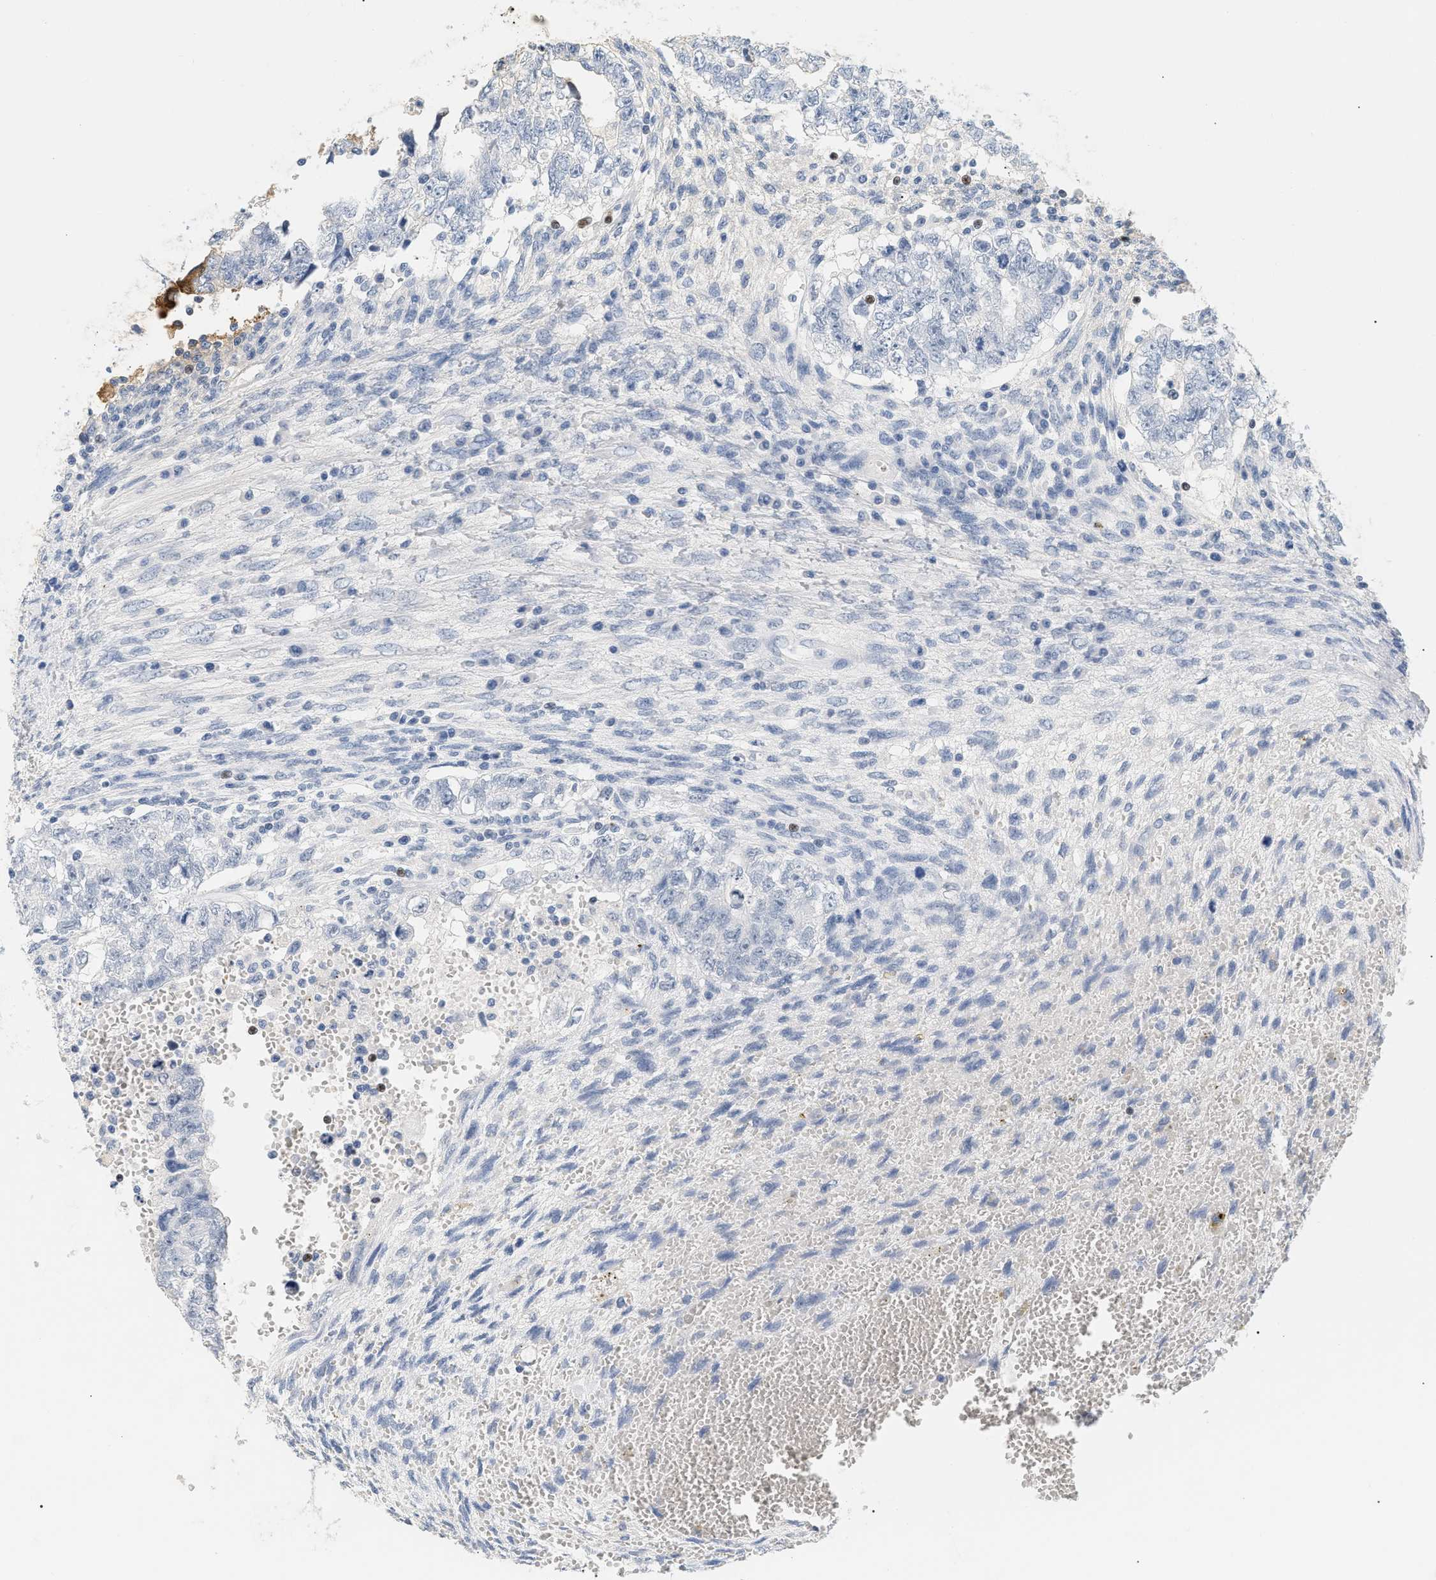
{"staining": {"intensity": "negative", "quantity": "none", "location": "none"}, "tissue": "testis cancer", "cell_type": "Tumor cells", "image_type": "cancer", "snomed": [{"axis": "morphology", "description": "Seminoma, NOS"}, {"axis": "morphology", "description": "Carcinoma, Embryonal, NOS"}, {"axis": "topography", "description": "Testis"}], "caption": "Tumor cells show no significant protein staining in testis cancer (seminoma). Nuclei are stained in blue.", "gene": "CFH", "patient": {"sex": "male", "age": 38}}